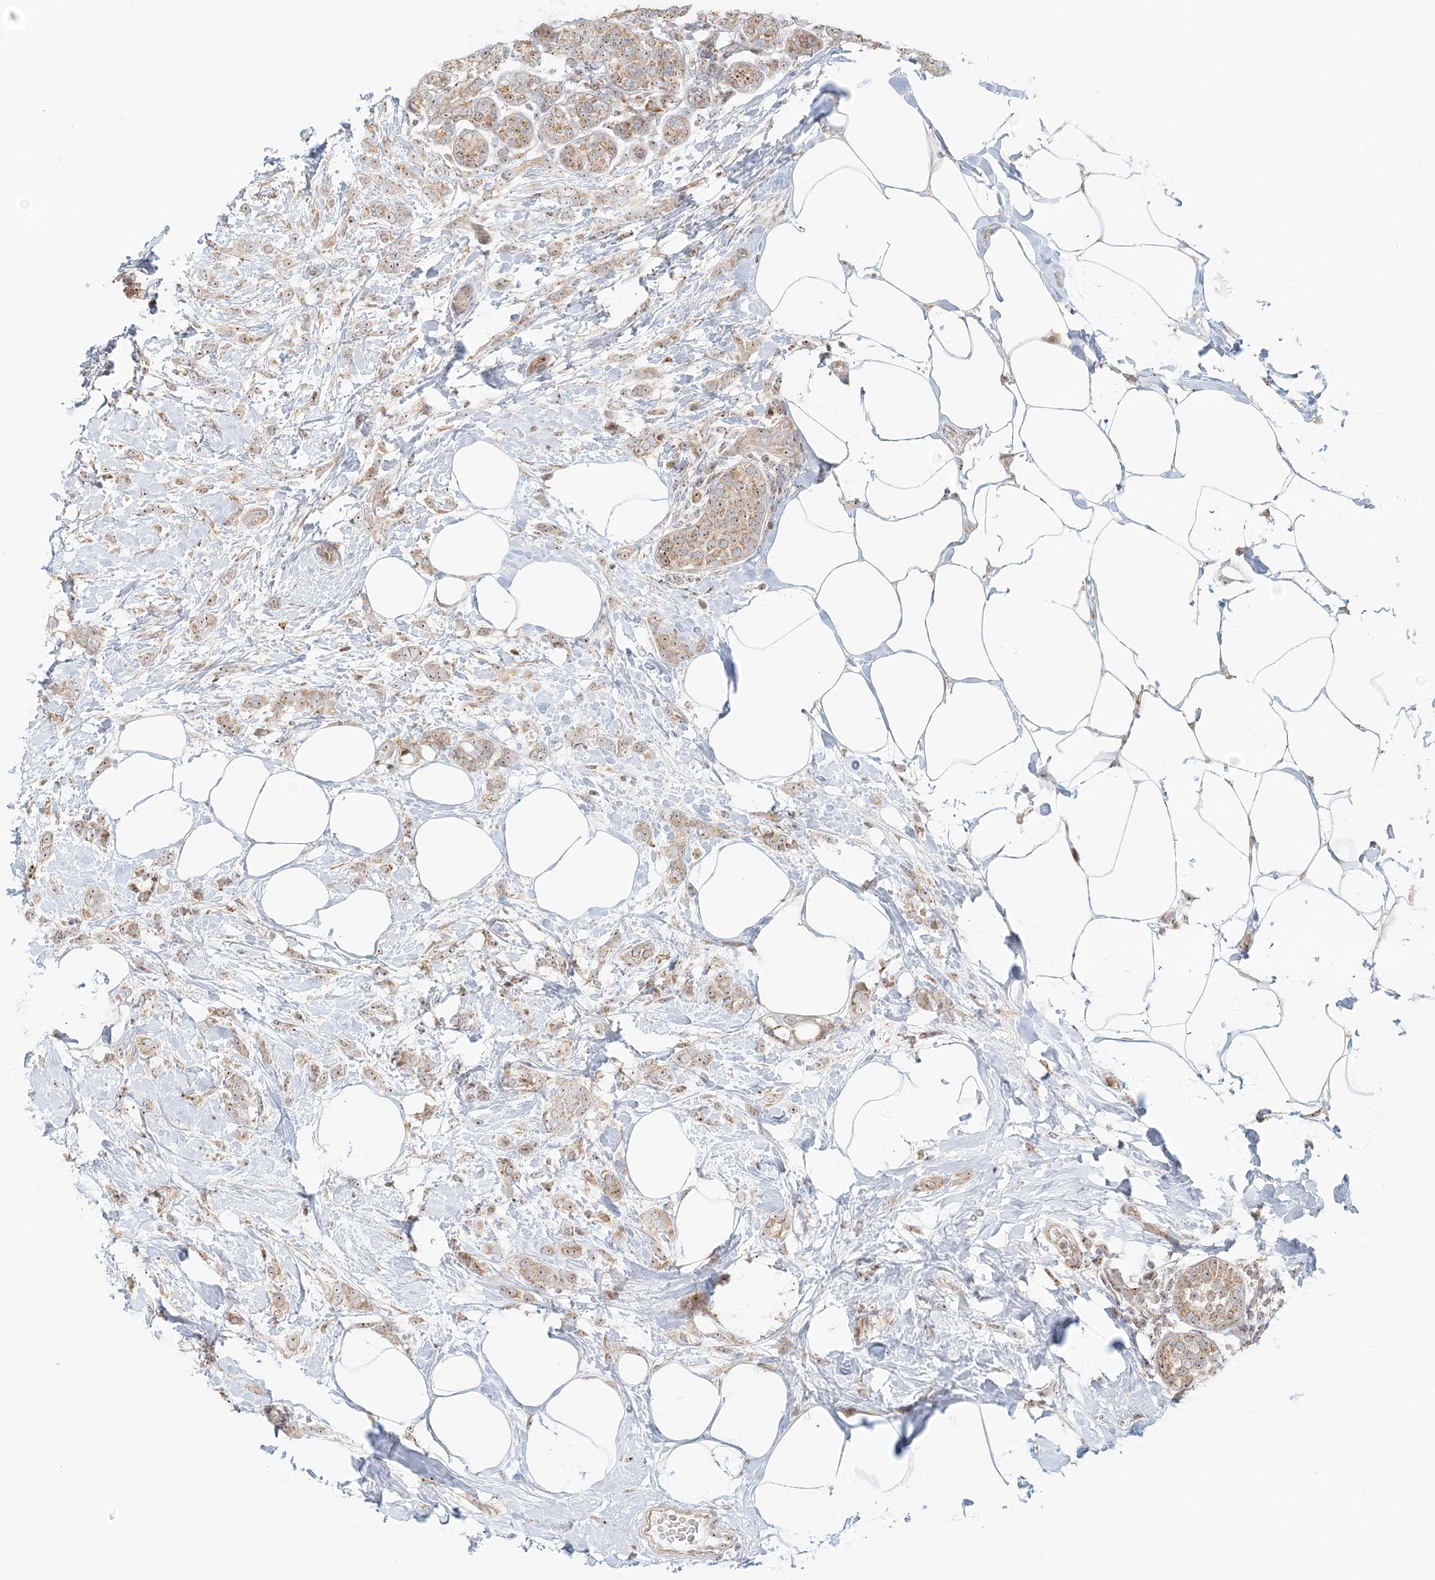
{"staining": {"intensity": "weak", "quantity": ">75%", "location": "cytoplasmic/membranous,nuclear"}, "tissue": "breast cancer", "cell_type": "Tumor cells", "image_type": "cancer", "snomed": [{"axis": "morphology", "description": "Lobular carcinoma, in situ"}, {"axis": "morphology", "description": "Lobular carcinoma"}, {"axis": "topography", "description": "Breast"}], "caption": "Breast cancer (lobular carcinoma in situ) stained with DAB immunohistochemistry displays low levels of weak cytoplasmic/membranous and nuclear staining in approximately >75% of tumor cells. (Brightfield microscopy of DAB IHC at high magnification).", "gene": "UBE2F", "patient": {"sex": "female", "age": 41}}